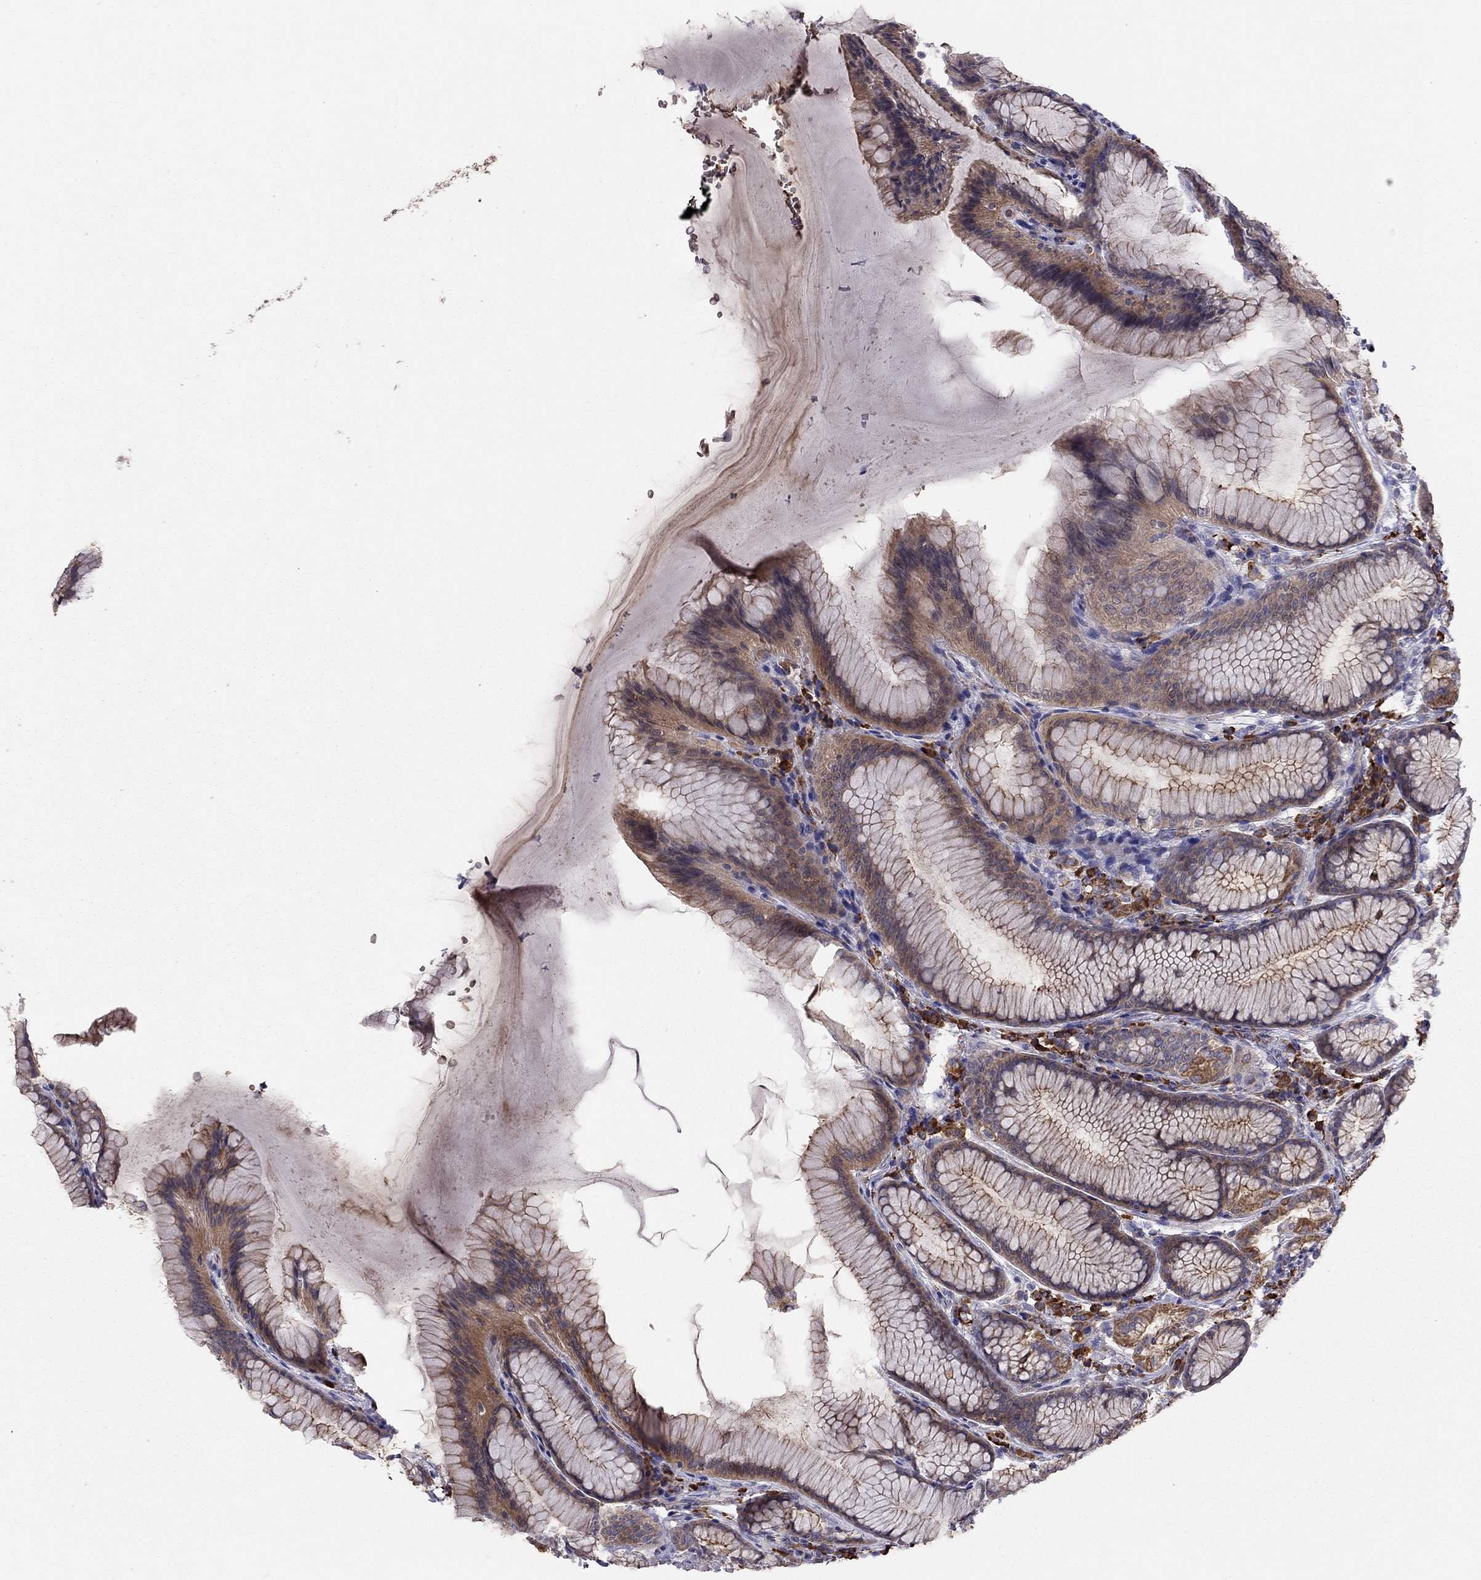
{"staining": {"intensity": "moderate", "quantity": "25%-75%", "location": "cytoplasmic/membranous"}, "tissue": "stomach", "cell_type": "Glandular cells", "image_type": "normal", "snomed": [{"axis": "morphology", "description": "Normal tissue, NOS"}, {"axis": "morphology", "description": "Adenocarcinoma, NOS"}, {"axis": "topography", "description": "Stomach"}], "caption": "This image displays unremarkable stomach stained with immunohistochemistry to label a protein in brown. The cytoplasmic/membranous of glandular cells show moderate positivity for the protein. Nuclei are counter-stained blue.", "gene": "PIK3CG", "patient": {"sex": "female", "age": 79}}